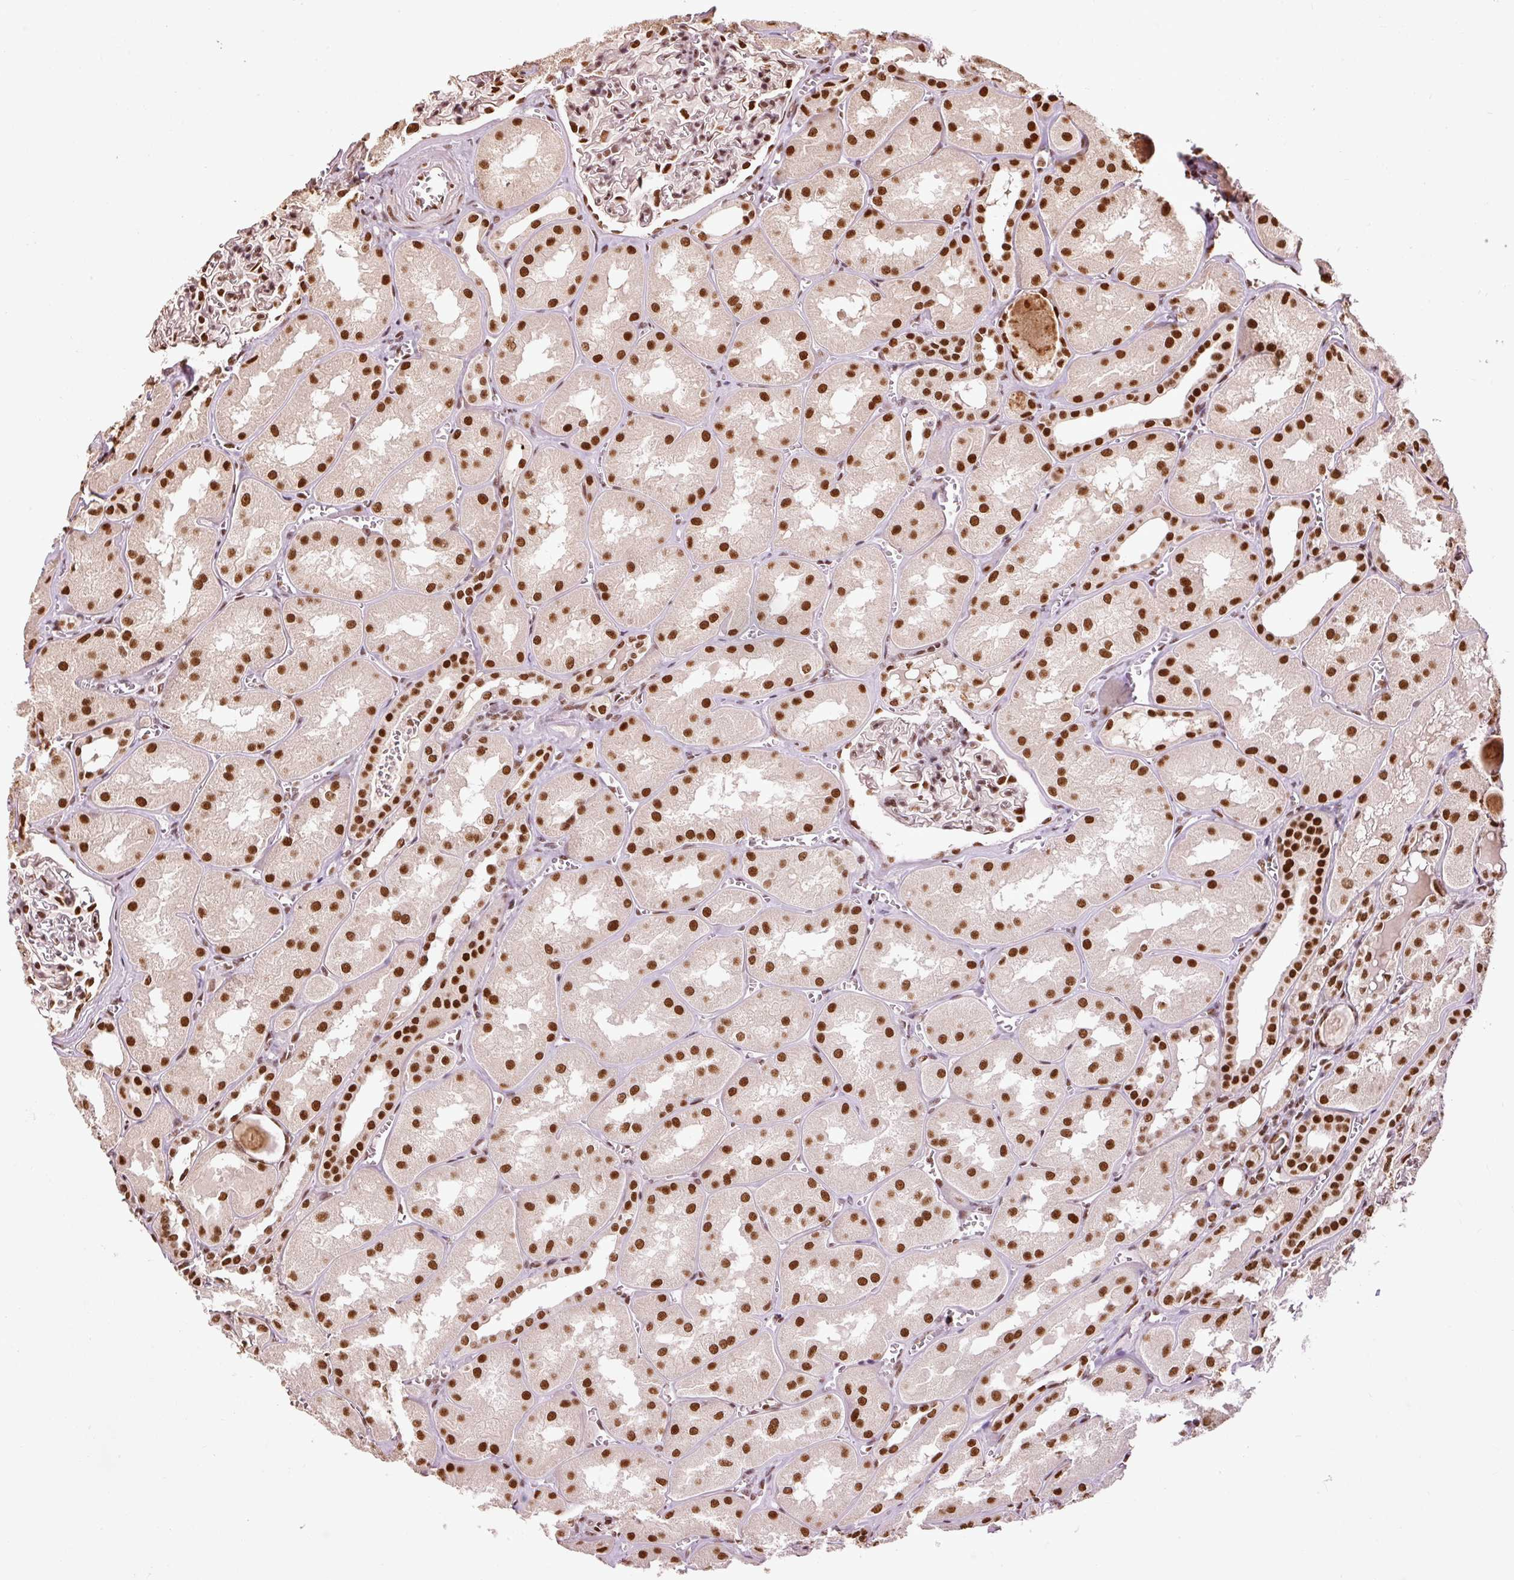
{"staining": {"intensity": "strong", "quantity": "25%-75%", "location": "nuclear"}, "tissue": "kidney", "cell_type": "Cells in glomeruli", "image_type": "normal", "snomed": [{"axis": "morphology", "description": "Normal tissue, NOS"}, {"axis": "topography", "description": "Kidney"}], "caption": "Kidney stained with immunohistochemistry exhibits strong nuclear expression in approximately 25%-75% of cells in glomeruli.", "gene": "ZBTB44", "patient": {"sex": "male", "age": 61}}